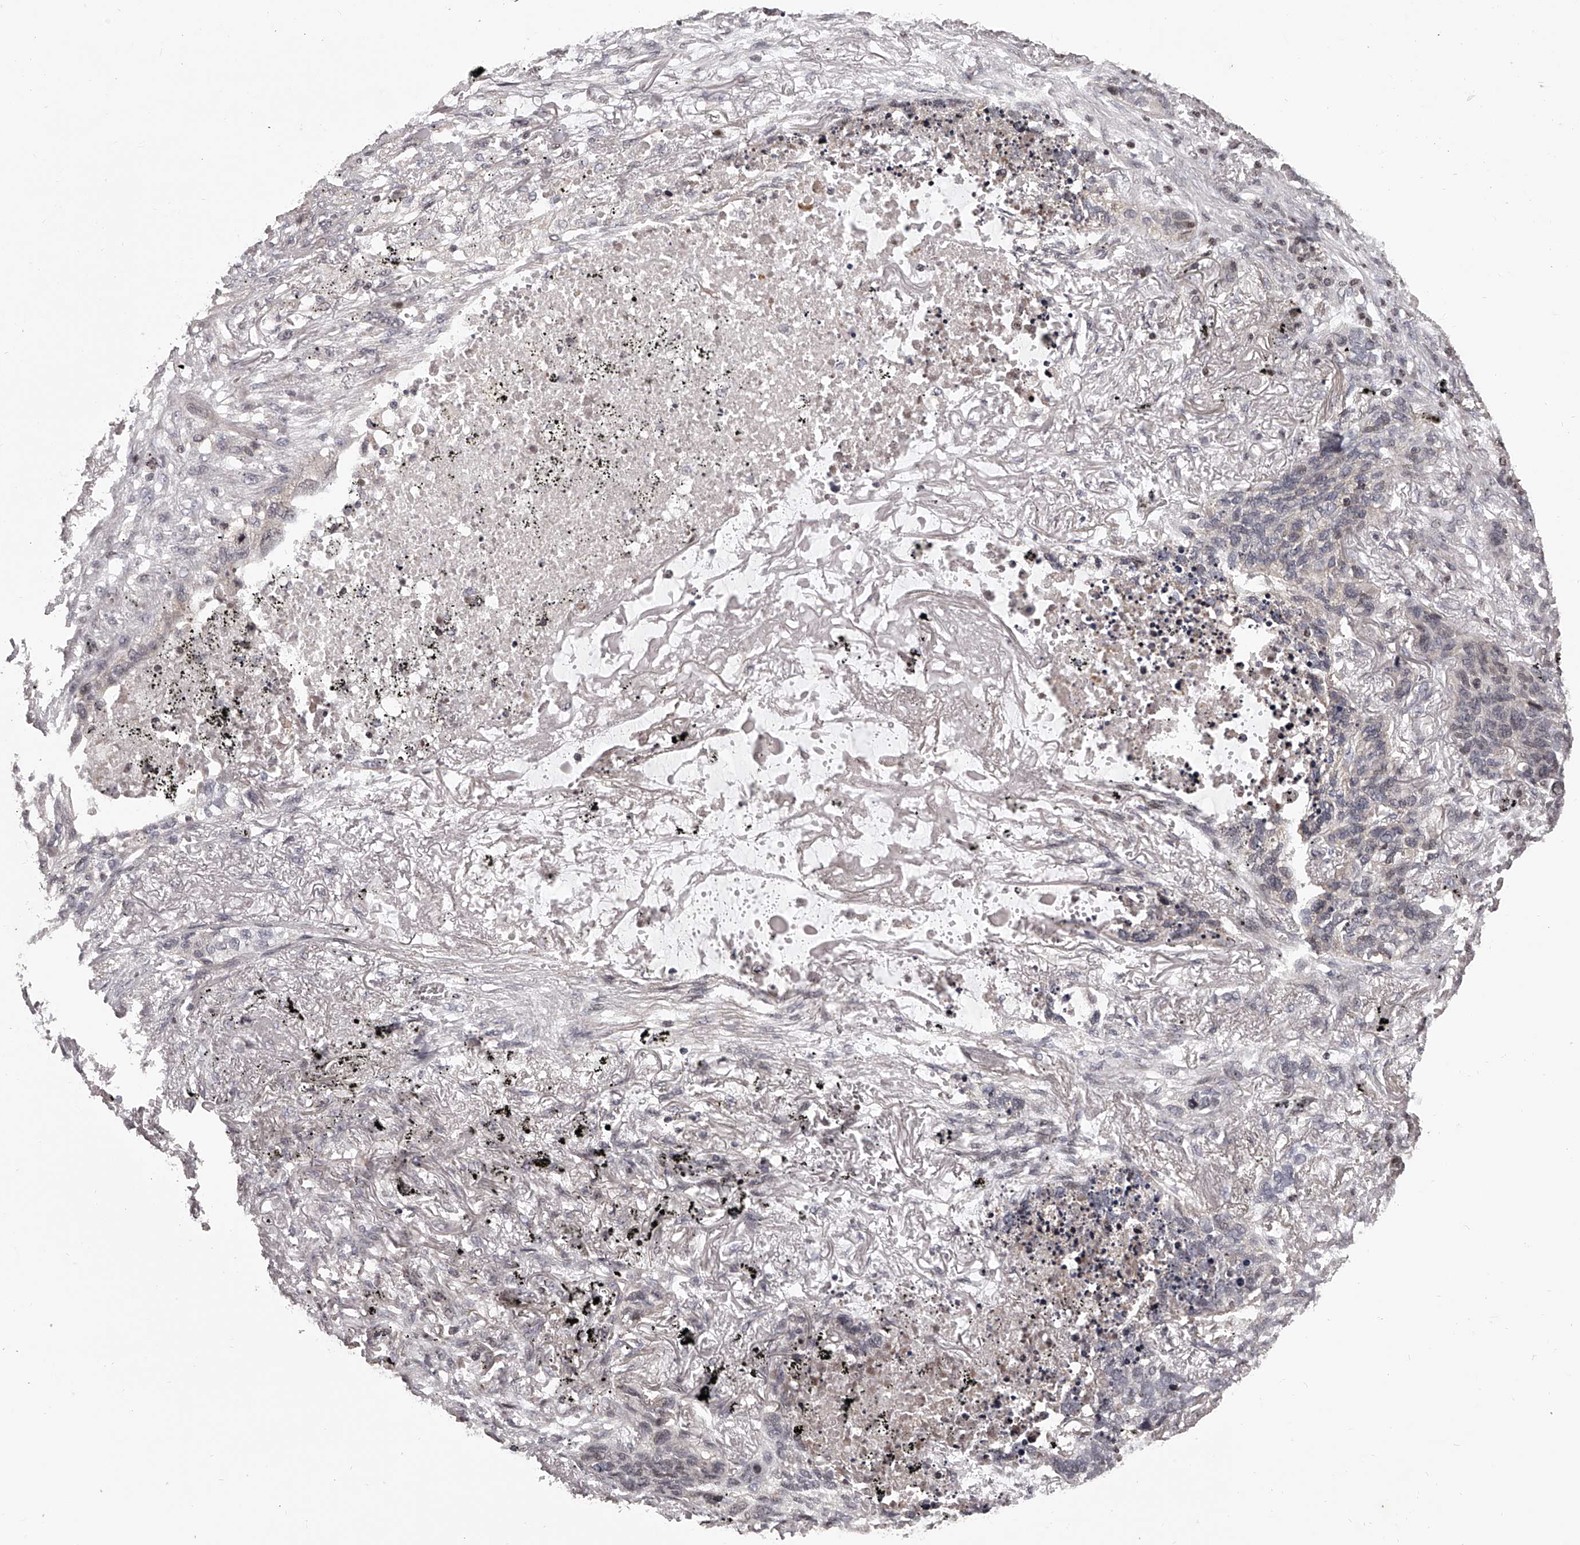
{"staining": {"intensity": "negative", "quantity": "none", "location": "none"}, "tissue": "lung cancer", "cell_type": "Tumor cells", "image_type": "cancer", "snomed": [{"axis": "morphology", "description": "Squamous cell carcinoma, NOS"}, {"axis": "topography", "description": "Lung"}], "caption": "Immunohistochemistry (IHC) micrograph of lung squamous cell carcinoma stained for a protein (brown), which reveals no expression in tumor cells.", "gene": "PFDN2", "patient": {"sex": "female", "age": 63}}